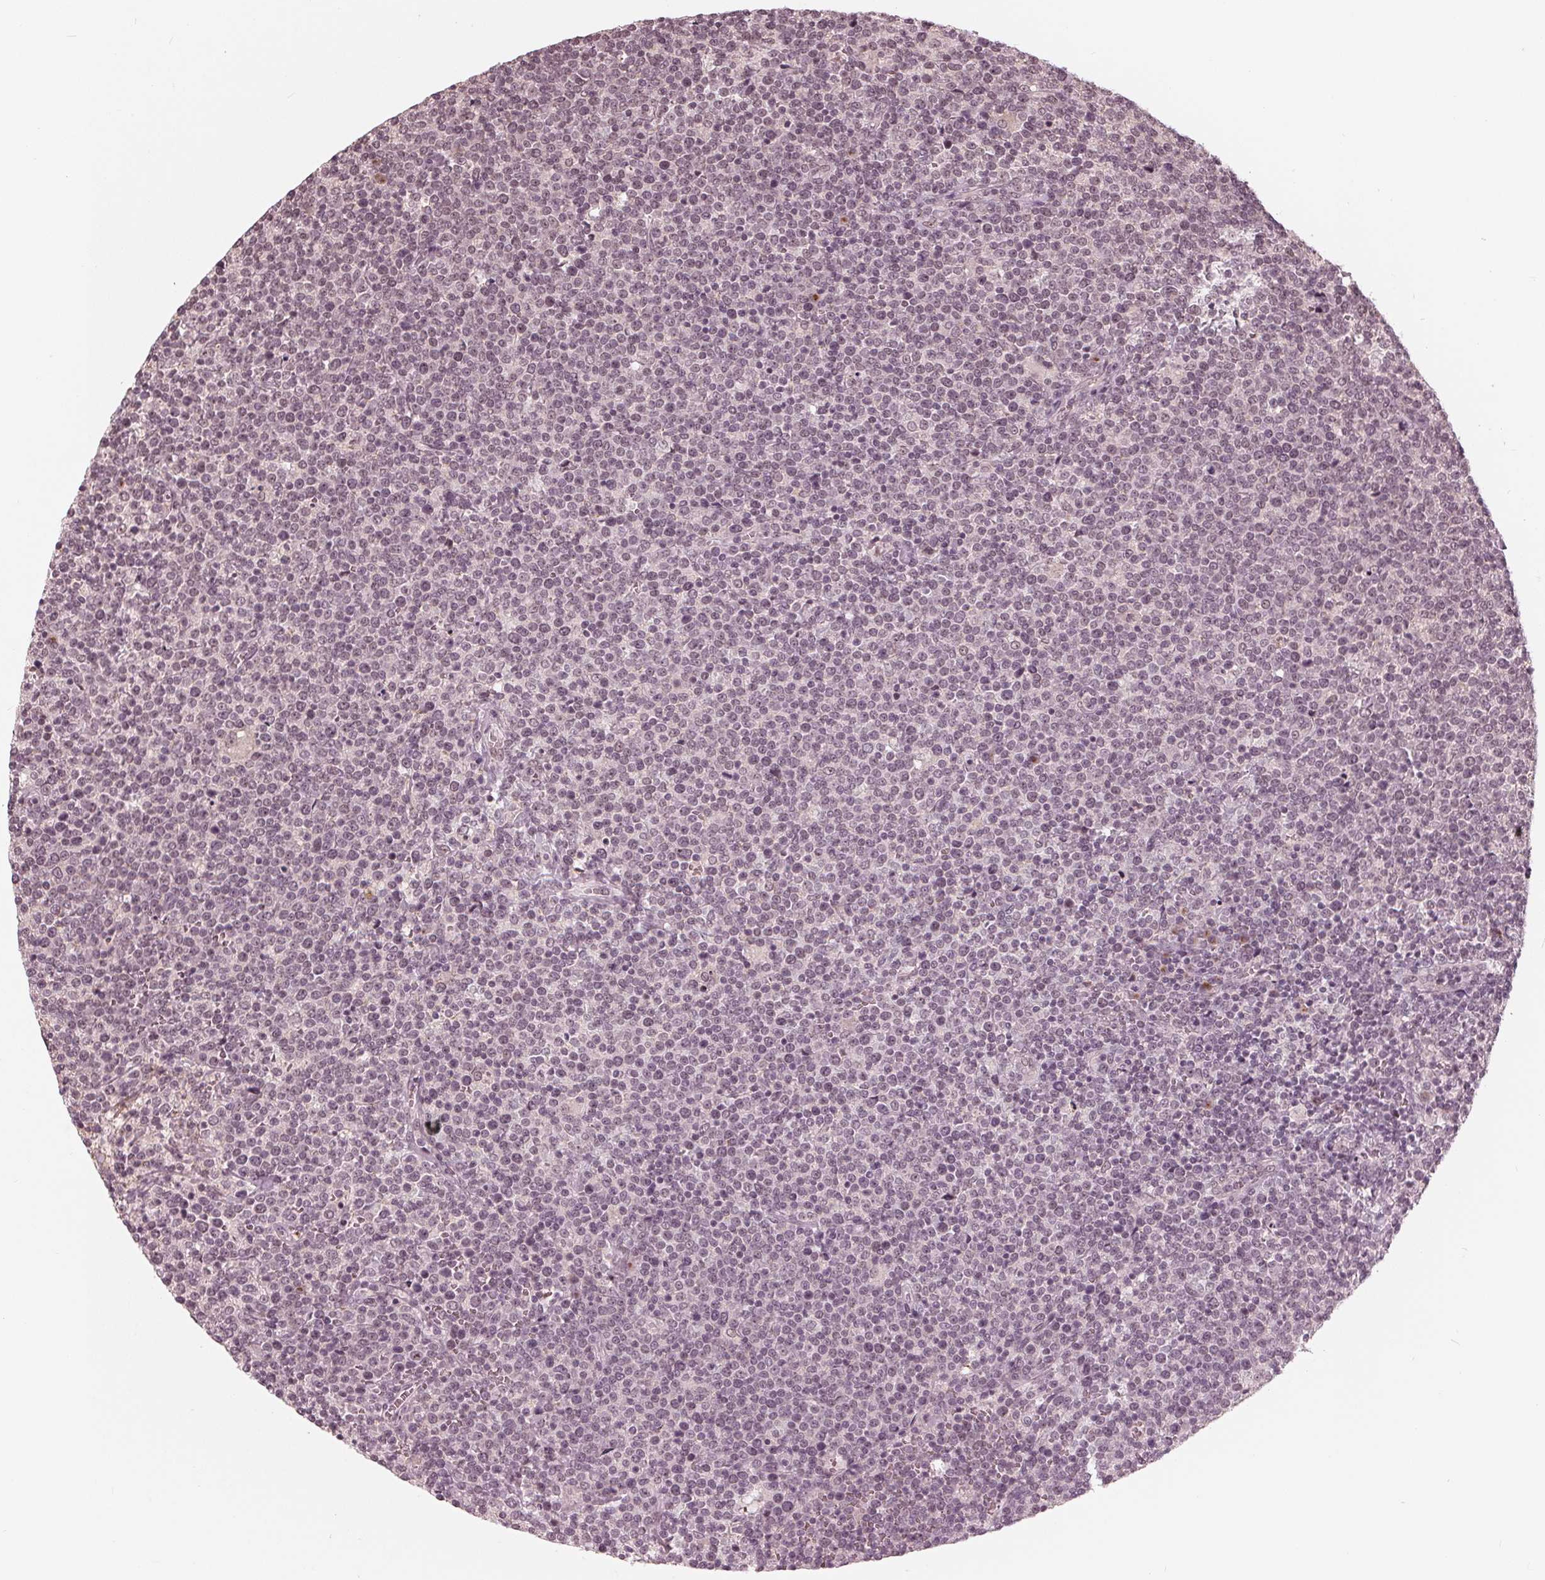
{"staining": {"intensity": "negative", "quantity": "none", "location": "none"}, "tissue": "lymphoma", "cell_type": "Tumor cells", "image_type": "cancer", "snomed": [{"axis": "morphology", "description": "Malignant lymphoma, non-Hodgkin's type, High grade"}, {"axis": "topography", "description": "Lymph node"}], "caption": "Lymphoma was stained to show a protein in brown. There is no significant positivity in tumor cells. (Stains: DAB (3,3'-diaminobenzidine) IHC with hematoxylin counter stain, Microscopy: brightfield microscopy at high magnification).", "gene": "SLX4", "patient": {"sex": "male", "age": 61}}